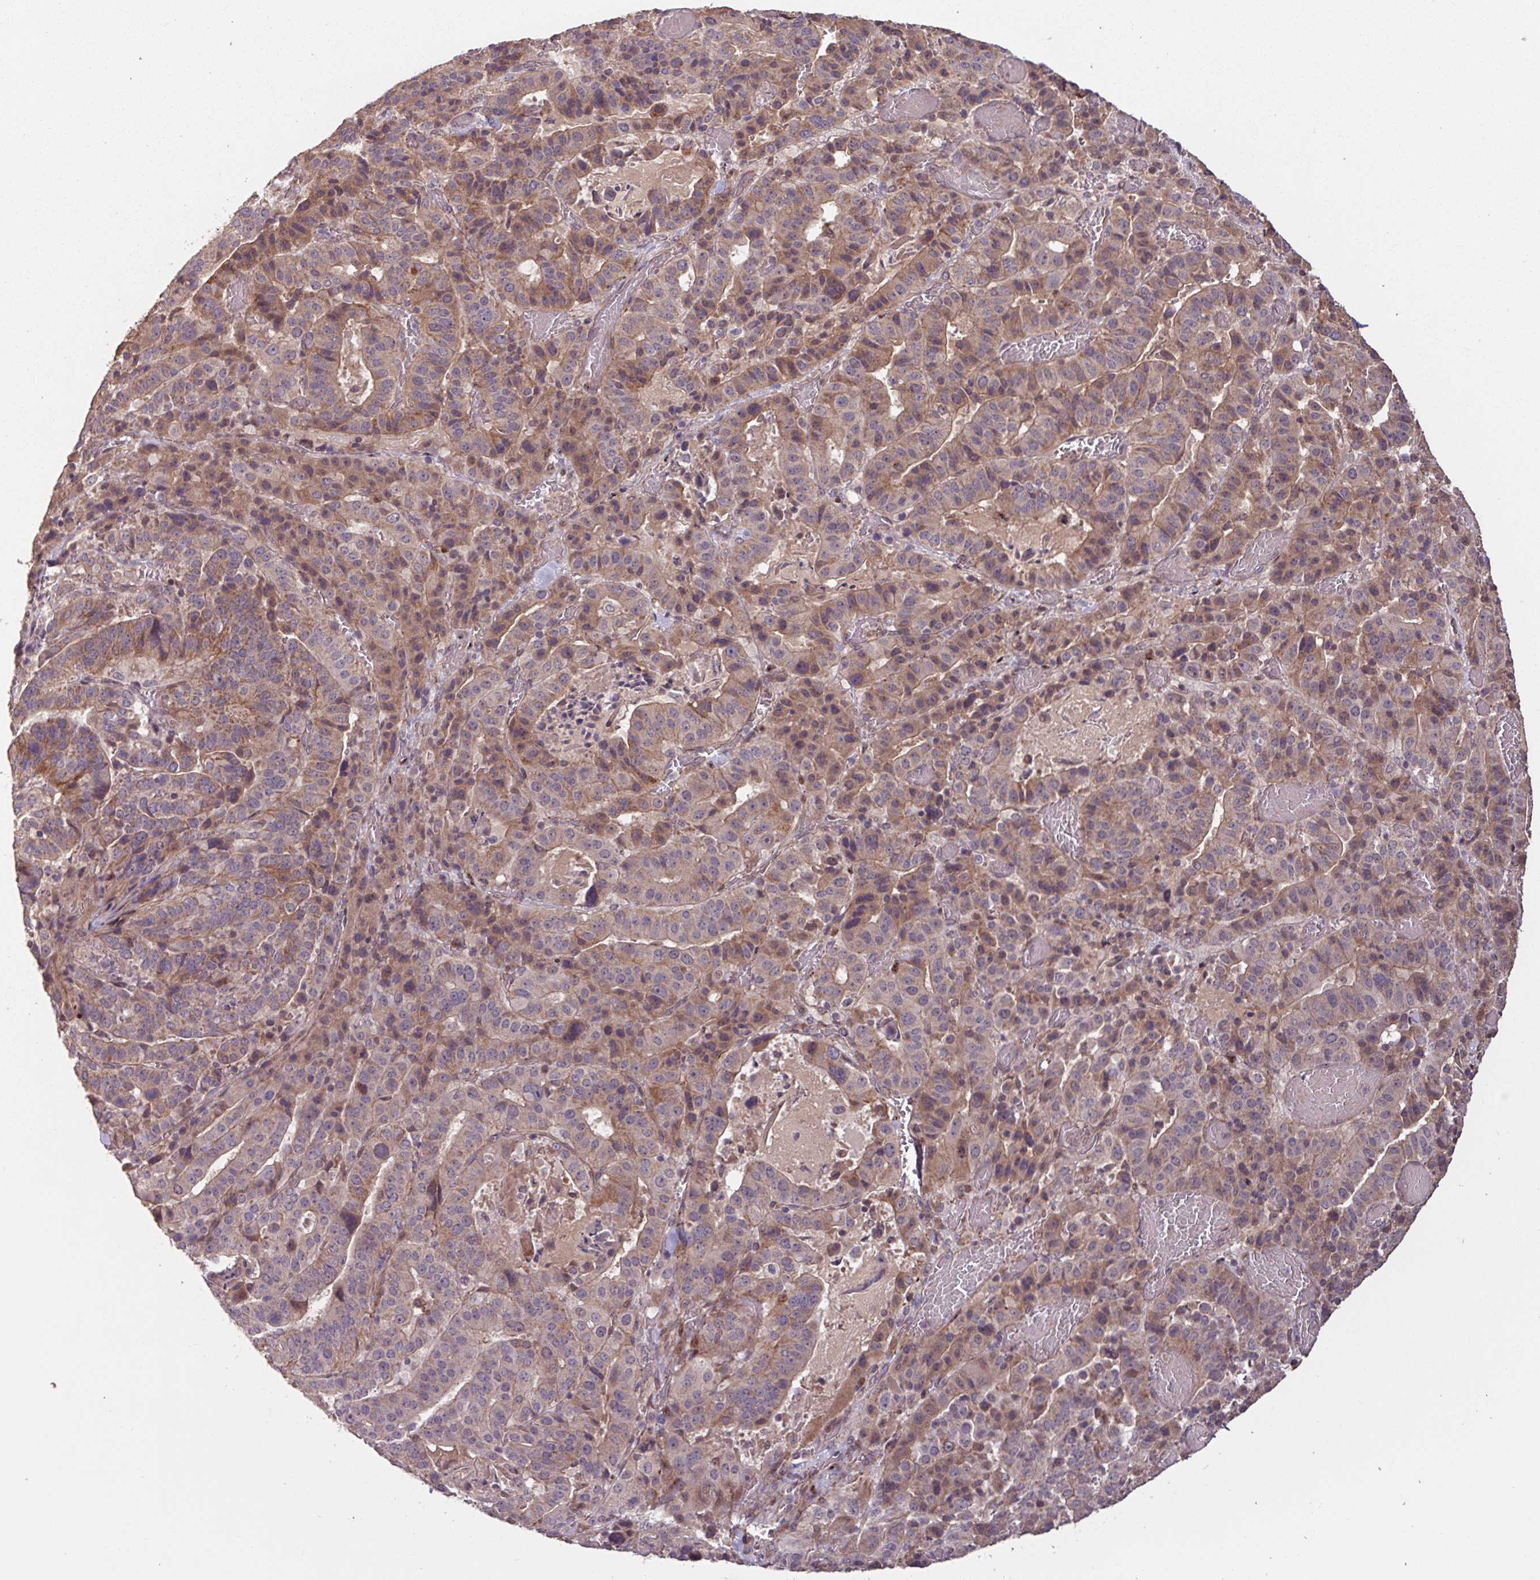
{"staining": {"intensity": "moderate", "quantity": "25%-75%", "location": "cytoplasmic/membranous,nuclear"}, "tissue": "stomach cancer", "cell_type": "Tumor cells", "image_type": "cancer", "snomed": [{"axis": "morphology", "description": "Adenocarcinoma, NOS"}, {"axis": "topography", "description": "Stomach"}], "caption": "Moderate cytoplasmic/membranous and nuclear positivity for a protein is seen in approximately 25%-75% of tumor cells of stomach cancer (adenocarcinoma) using IHC.", "gene": "TMEM88", "patient": {"sex": "male", "age": 48}}